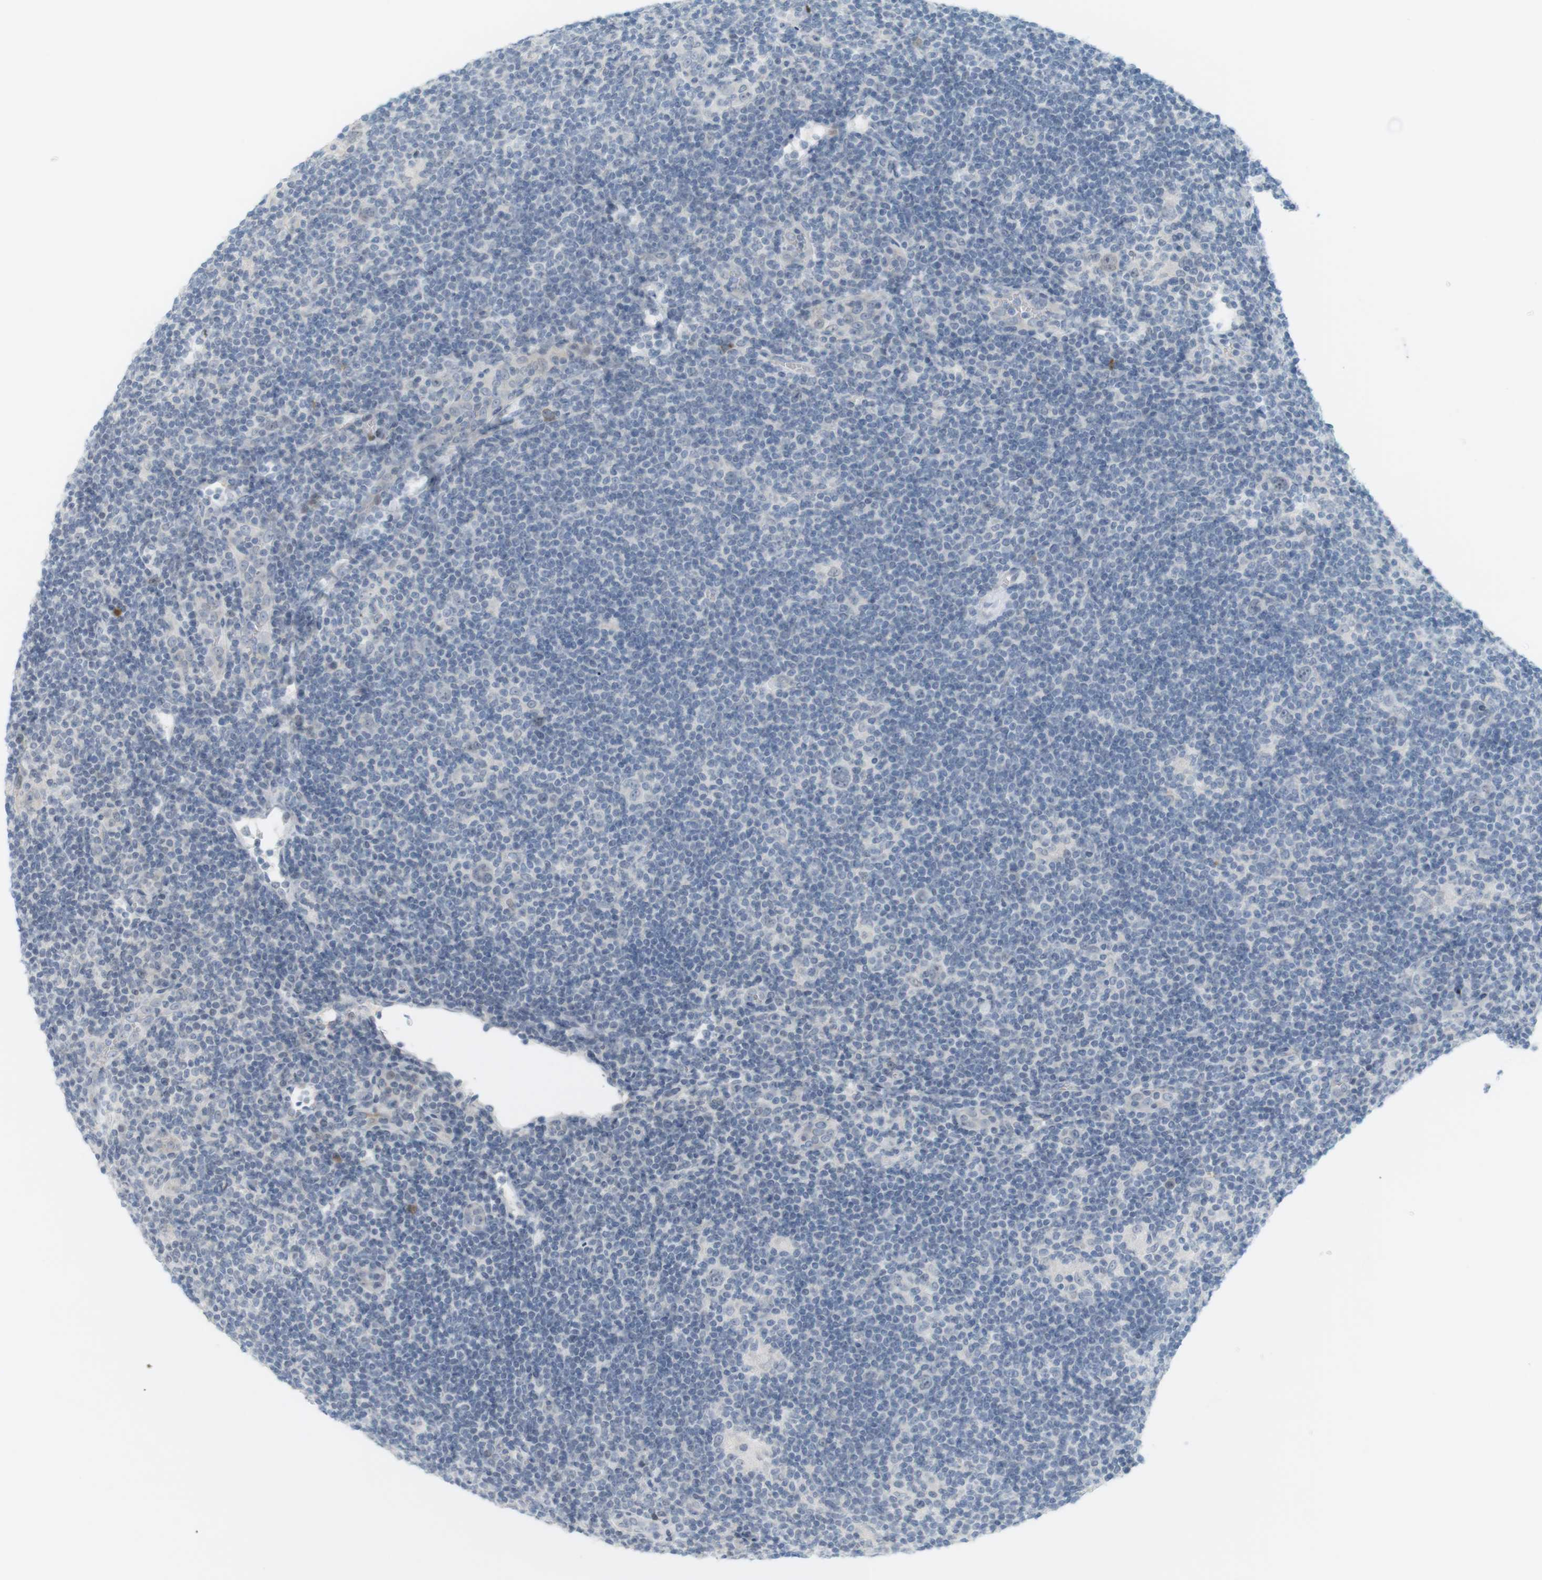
{"staining": {"intensity": "negative", "quantity": "none", "location": "none"}, "tissue": "lymphoma", "cell_type": "Tumor cells", "image_type": "cancer", "snomed": [{"axis": "morphology", "description": "Hodgkin's disease, NOS"}, {"axis": "topography", "description": "Lymph node"}], "caption": "Tumor cells show no significant protein positivity in Hodgkin's disease.", "gene": "DMC1", "patient": {"sex": "female", "age": 57}}